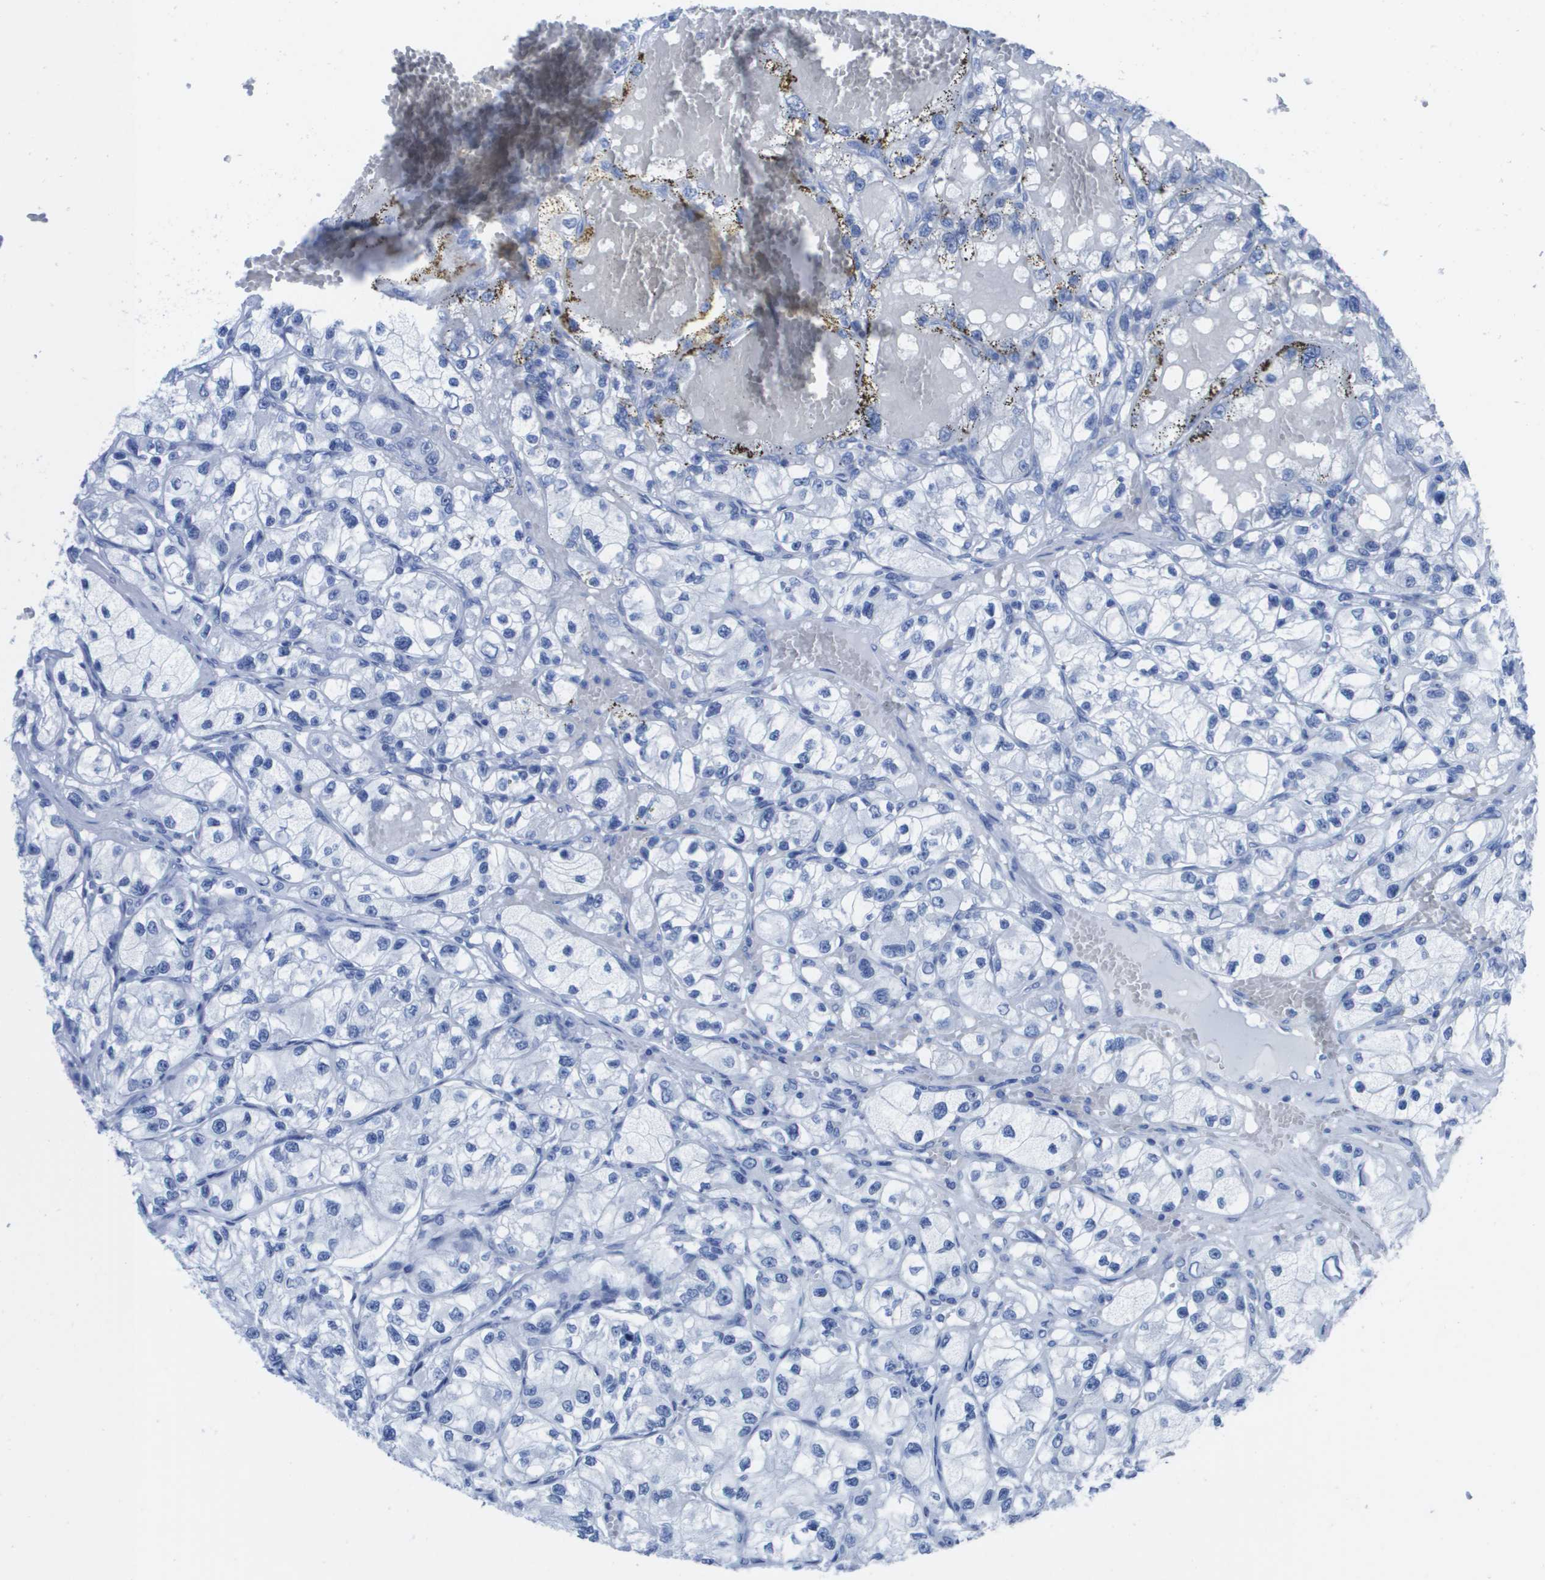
{"staining": {"intensity": "negative", "quantity": "none", "location": "none"}, "tissue": "renal cancer", "cell_type": "Tumor cells", "image_type": "cancer", "snomed": [{"axis": "morphology", "description": "Adenocarcinoma, NOS"}, {"axis": "topography", "description": "Kidney"}], "caption": "High magnification brightfield microscopy of renal cancer (adenocarcinoma) stained with DAB (3,3'-diaminobenzidine) (brown) and counterstained with hematoxylin (blue): tumor cells show no significant positivity.", "gene": "KCNA3", "patient": {"sex": "female", "age": 57}}